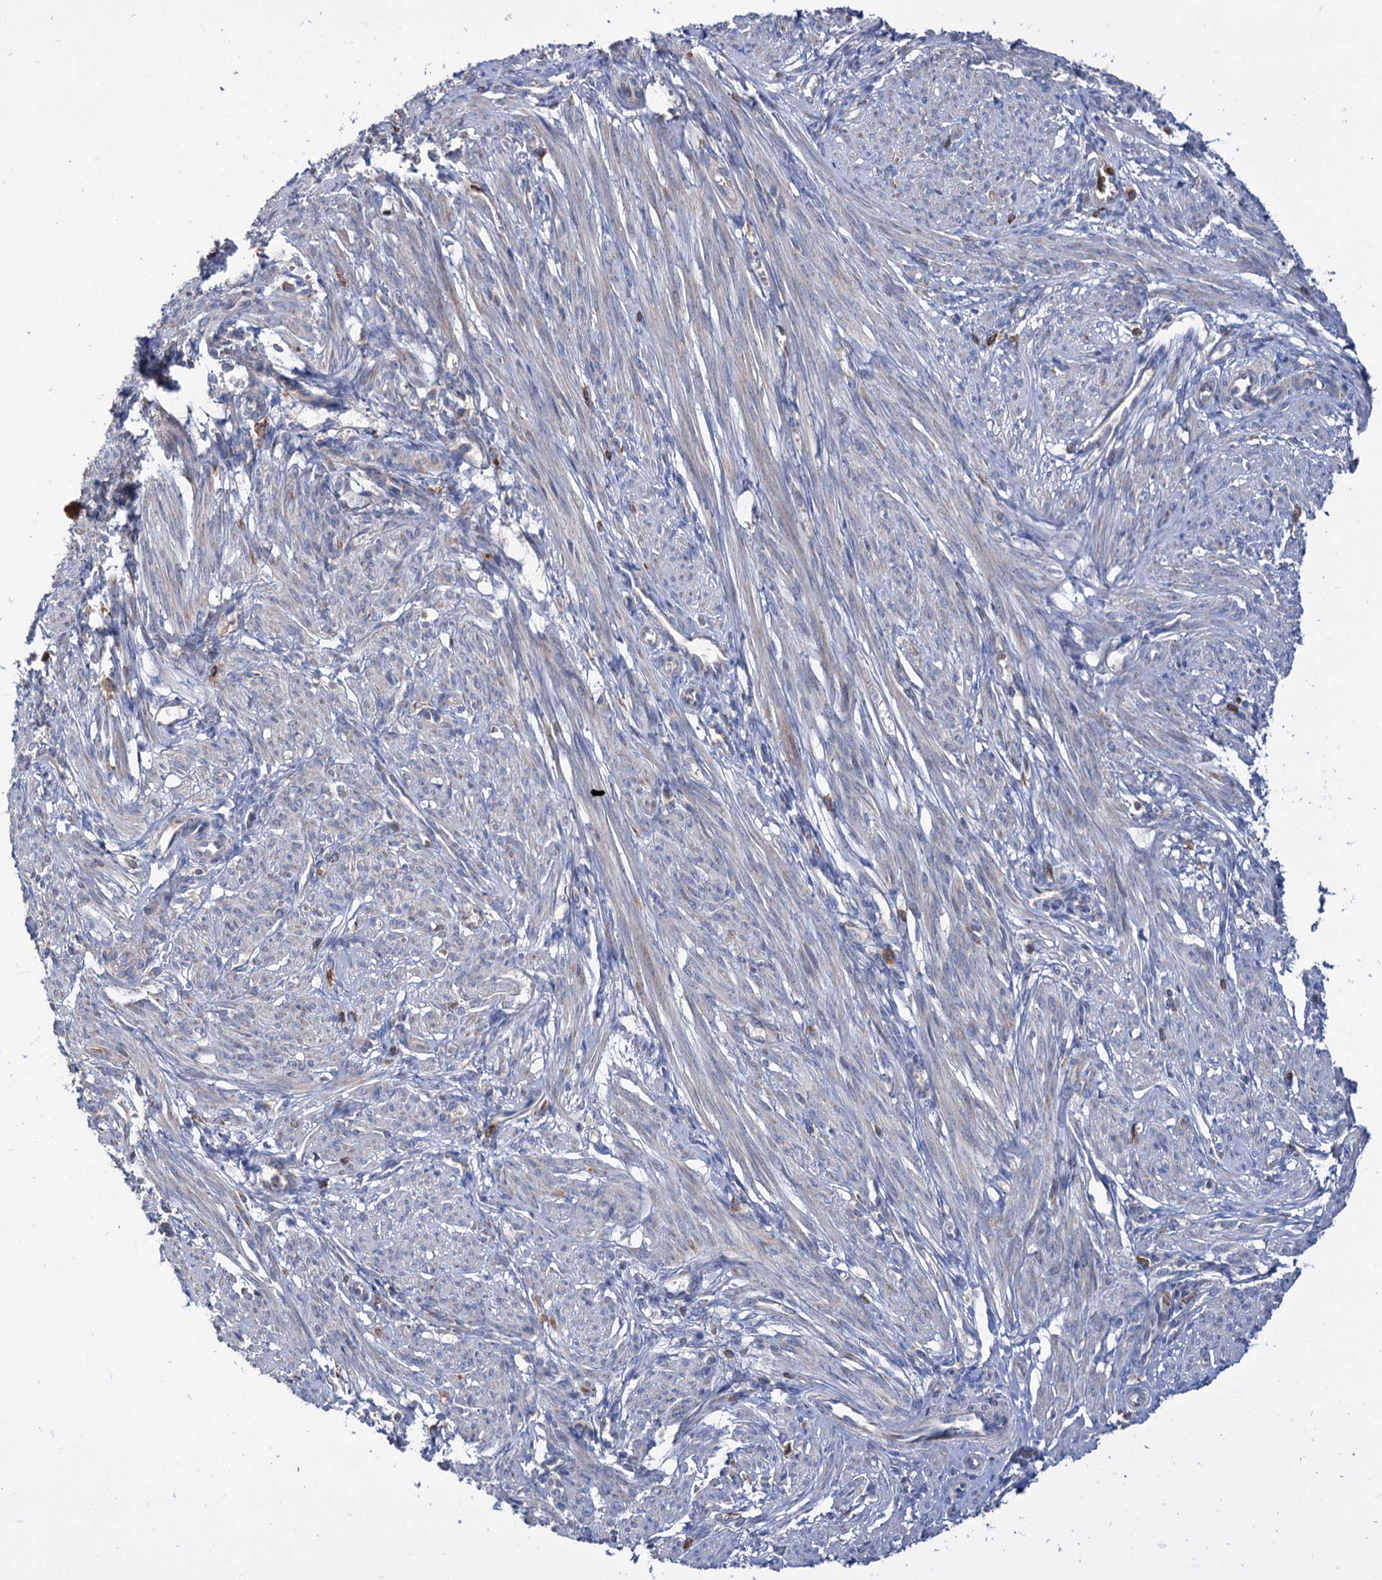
{"staining": {"intensity": "weak", "quantity": "<25%", "location": "cytoplasmic/membranous"}, "tissue": "smooth muscle", "cell_type": "Smooth muscle cells", "image_type": "normal", "snomed": [{"axis": "morphology", "description": "Normal tissue, NOS"}, {"axis": "topography", "description": "Smooth muscle"}], "caption": "Smooth muscle was stained to show a protein in brown. There is no significant staining in smooth muscle cells. (DAB (3,3'-diaminobenzidine) immunohistochemistry (IHC) with hematoxylin counter stain).", "gene": "UBASH3B", "patient": {"sex": "female", "age": 39}}